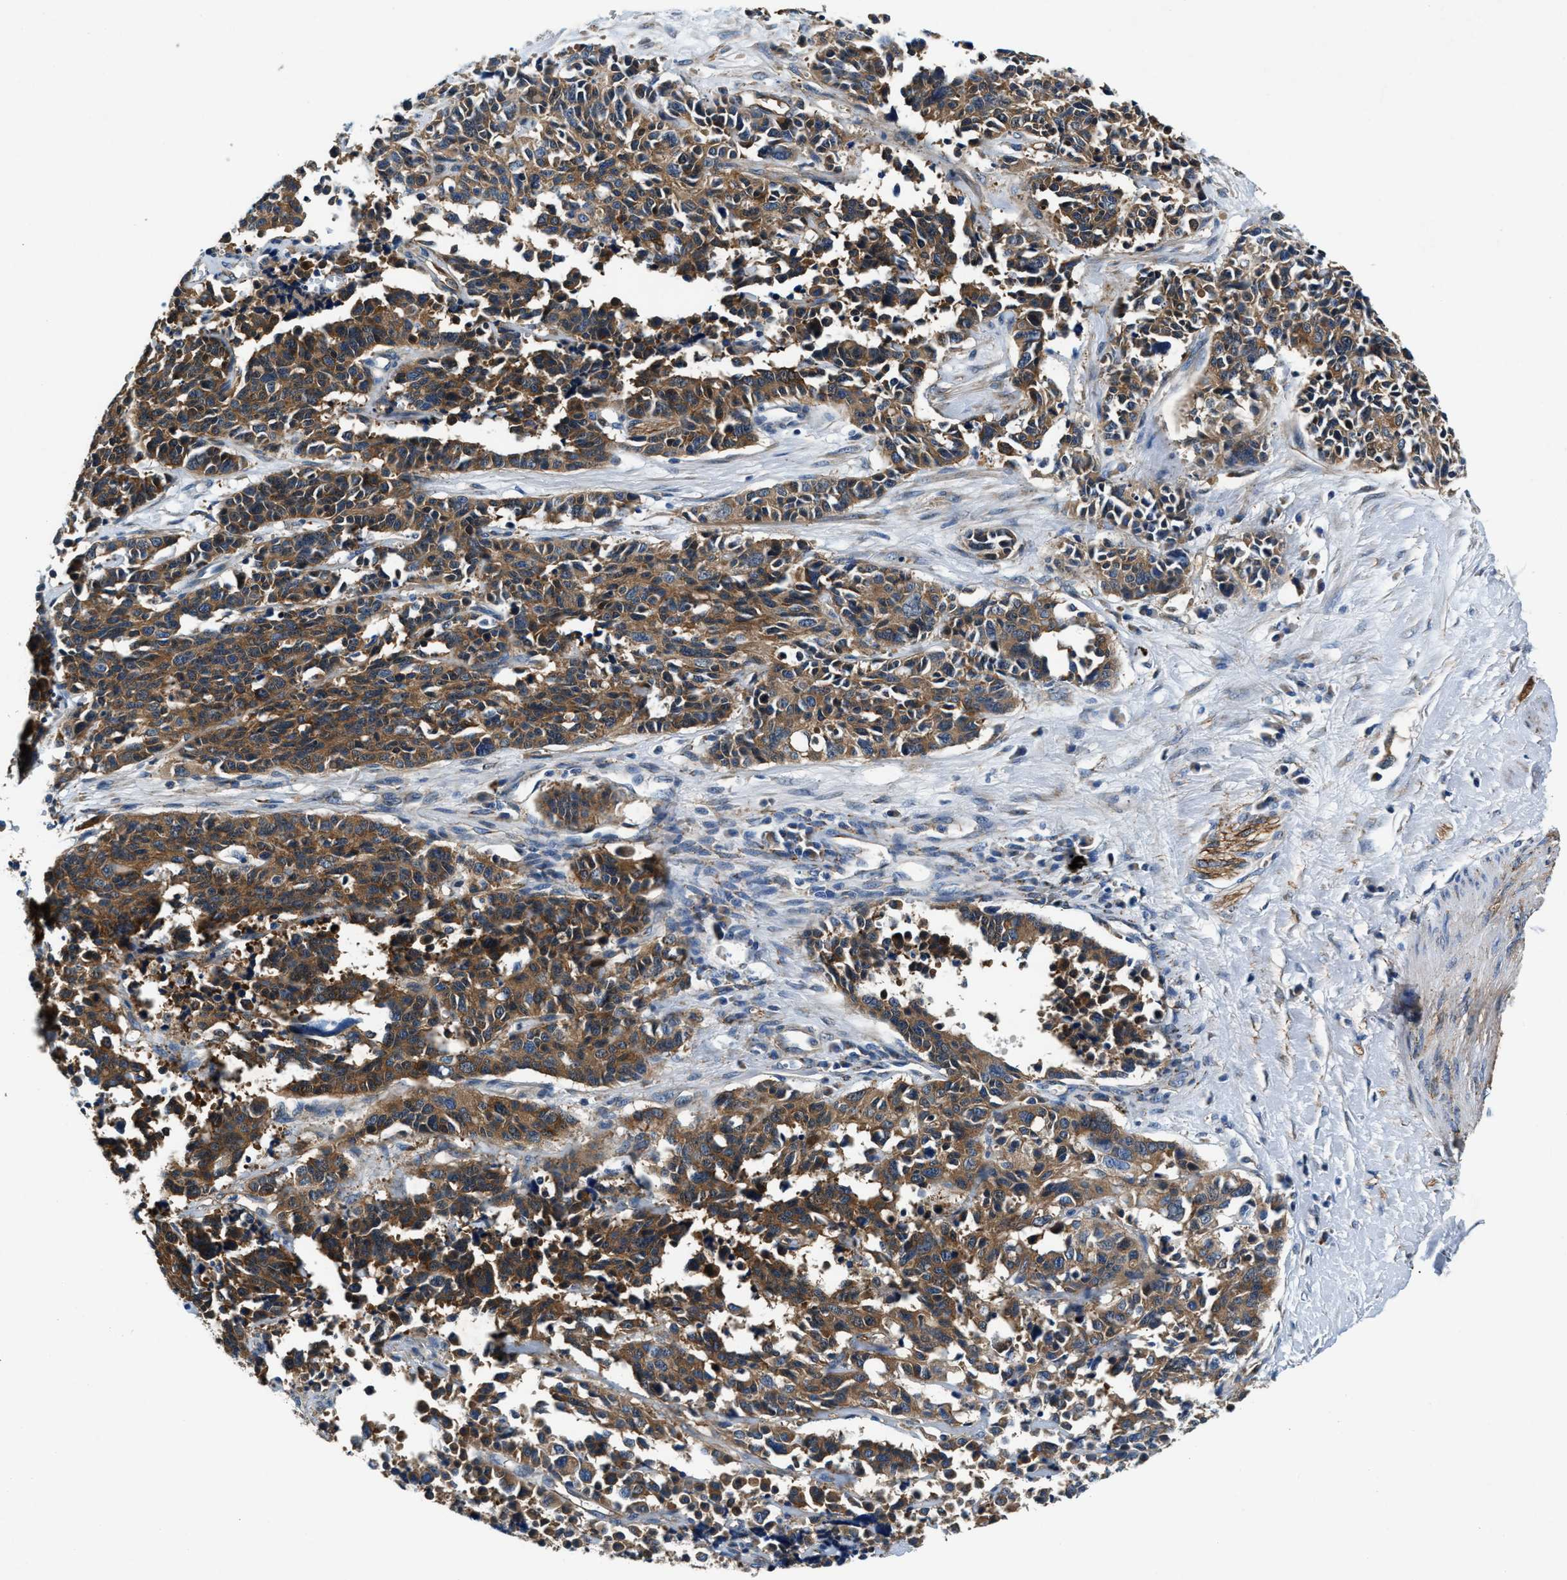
{"staining": {"intensity": "moderate", "quantity": ">75%", "location": "cytoplasmic/membranous"}, "tissue": "cervical cancer", "cell_type": "Tumor cells", "image_type": "cancer", "snomed": [{"axis": "morphology", "description": "Squamous cell carcinoma, NOS"}, {"axis": "topography", "description": "Cervix"}], "caption": "Immunohistochemistry (IHC) image of human cervical cancer stained for a protein (brown), which displays medium levels of moderate cytoplasmic/membranous expression in about >75% of tumor cells.", "gene": "PRTFDC1", "patient": {"sex": "female", "age": 35}}